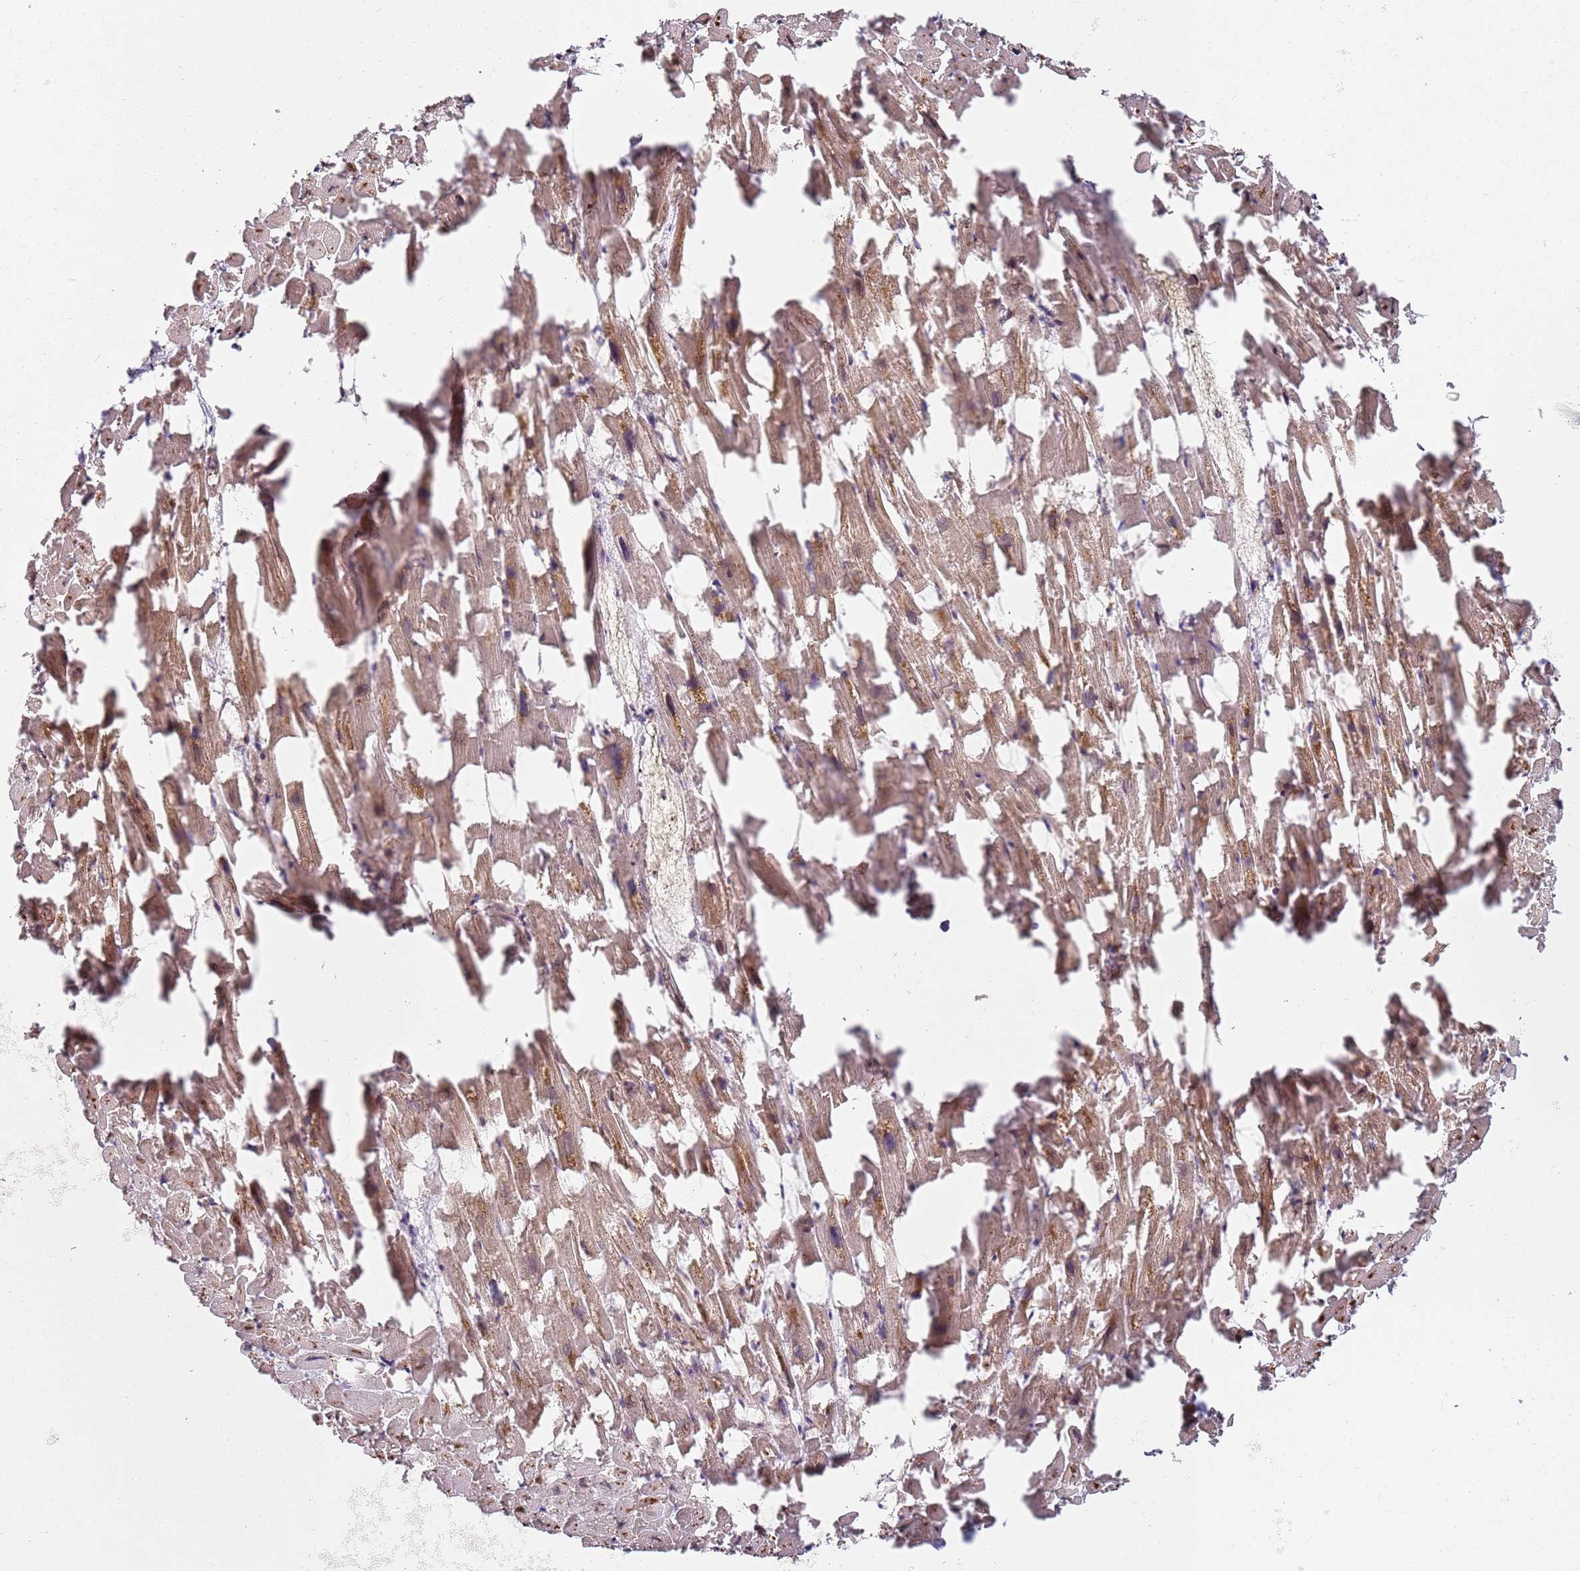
{"staining": {"intensity": "weak", "quantity": ">75%", "location": "cytoplasmic/membranous"}, "tissue": "heart muscle", "cell_type": "Cardiomyocytes", "image_type": "normal", "snomed": [{"axis": "morphology", "description": "Normal tissue, NOS"}, {"axis": "topography", "description": "Heart"}], "caption": "Immunohistochemical staining of benign heart muscle reveals low levels of weak cytoplasmic/membranous positivity in approximately >75% of cardiomyocytes.", "gene": "RPS3A", "patient": {"sex": "female", "age": 64}}